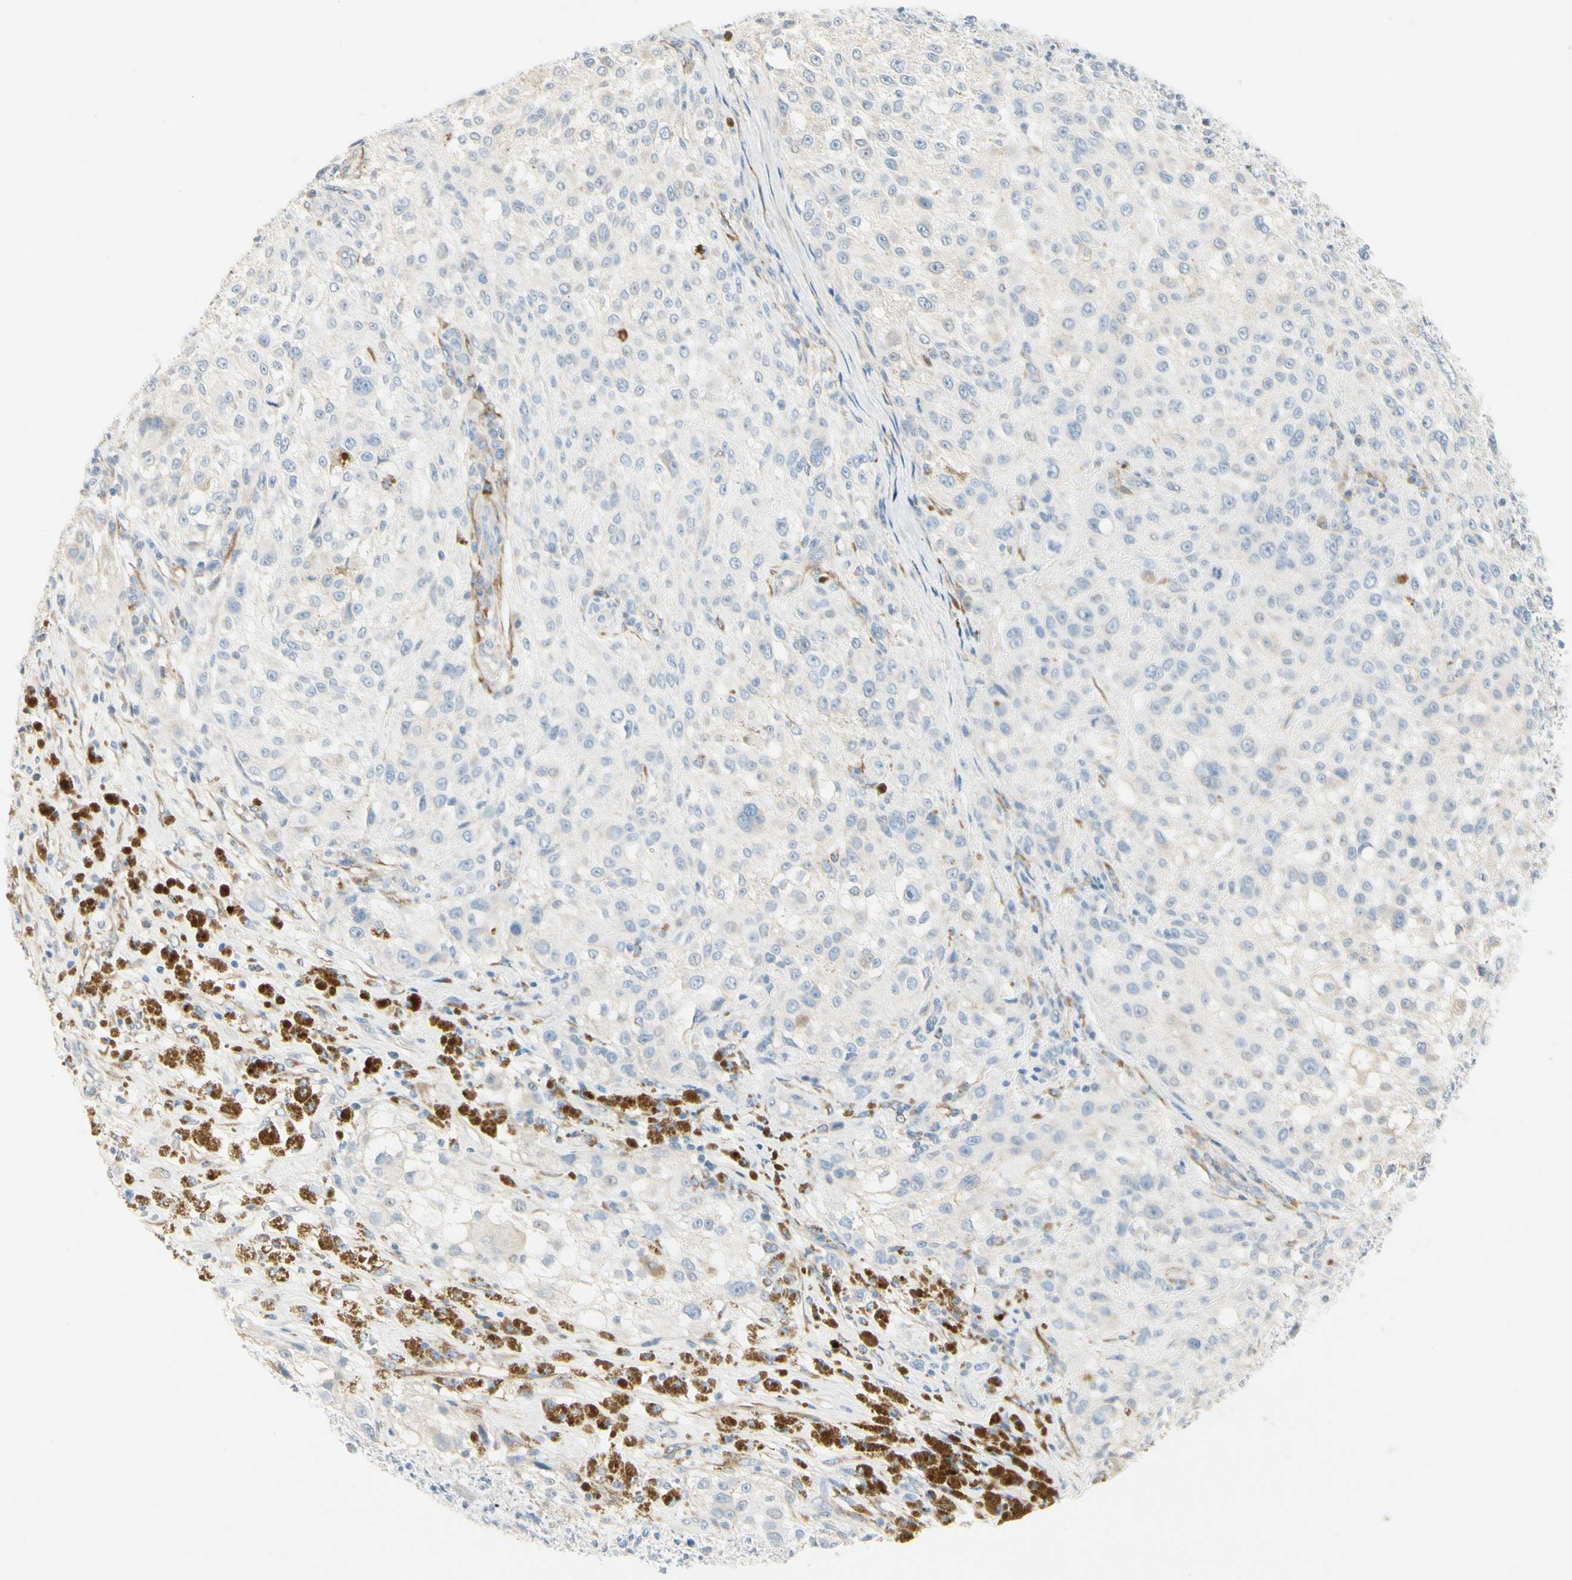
{"staining": {"intensity": "negative", "quantity": "none", "location": "none"}, "tissue": "melanoma", "cell_type": "Tumor cells", "image_type": "cancer", "snomed": [{"axis": "morphology", "description": "Necrosis, NOS"}, {"axis": "morphology", "description": "Malignant melanoma, NOS"}, {"axis": "topography", "description": "Skin"}], "caption": "Histopathology image shows no significant protein staining in tumor cells of malignant melanoma. Nuclei are stained in blue.", "gene": "AMPH", "patient": {"sex": "female", "age": 87}}